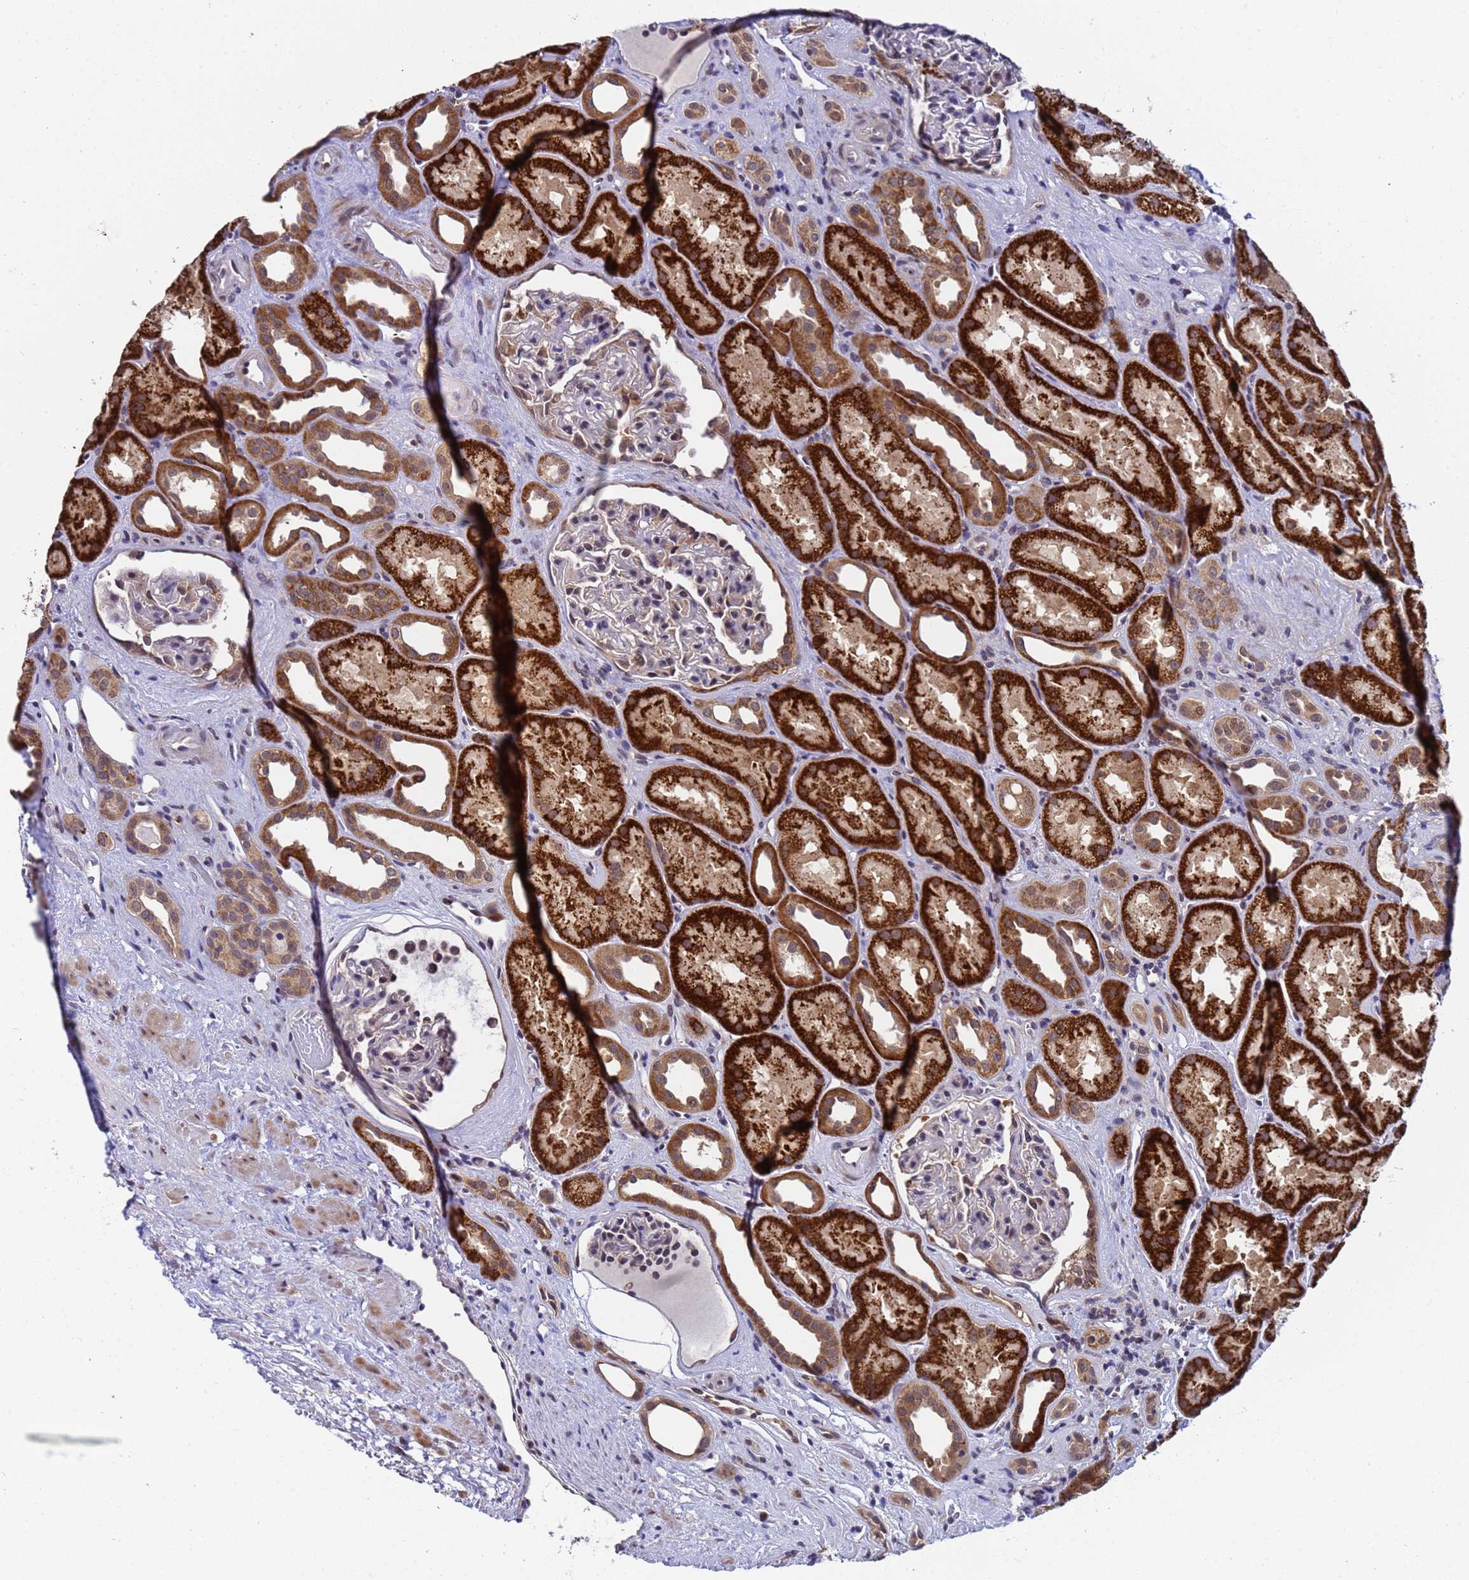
{"staining": {"intensity": "moderate", "quantity": "<25%", "location": "cytoplasmic/membranous"}, "tissue": "kidney", "cell_type": "Cells in glomeruli", "image_type": "normal", "snomed": [{"axis": "morphology", "description": "Normal tissue, NOS"}, {"axis": "topography", "description": "Kidney"}], "caption": "The micrograph reveals a brown stain indicating the presence of a protein in the cytoplasmic/membranous of cells in glomeruli in kidney. Using DAB (brown) and hematoxylin (blue) stains, captured at high magnification using brightfield microscopy.", "gene": "ANAPC13", "patient": {"sex": "male", "age": 61}}